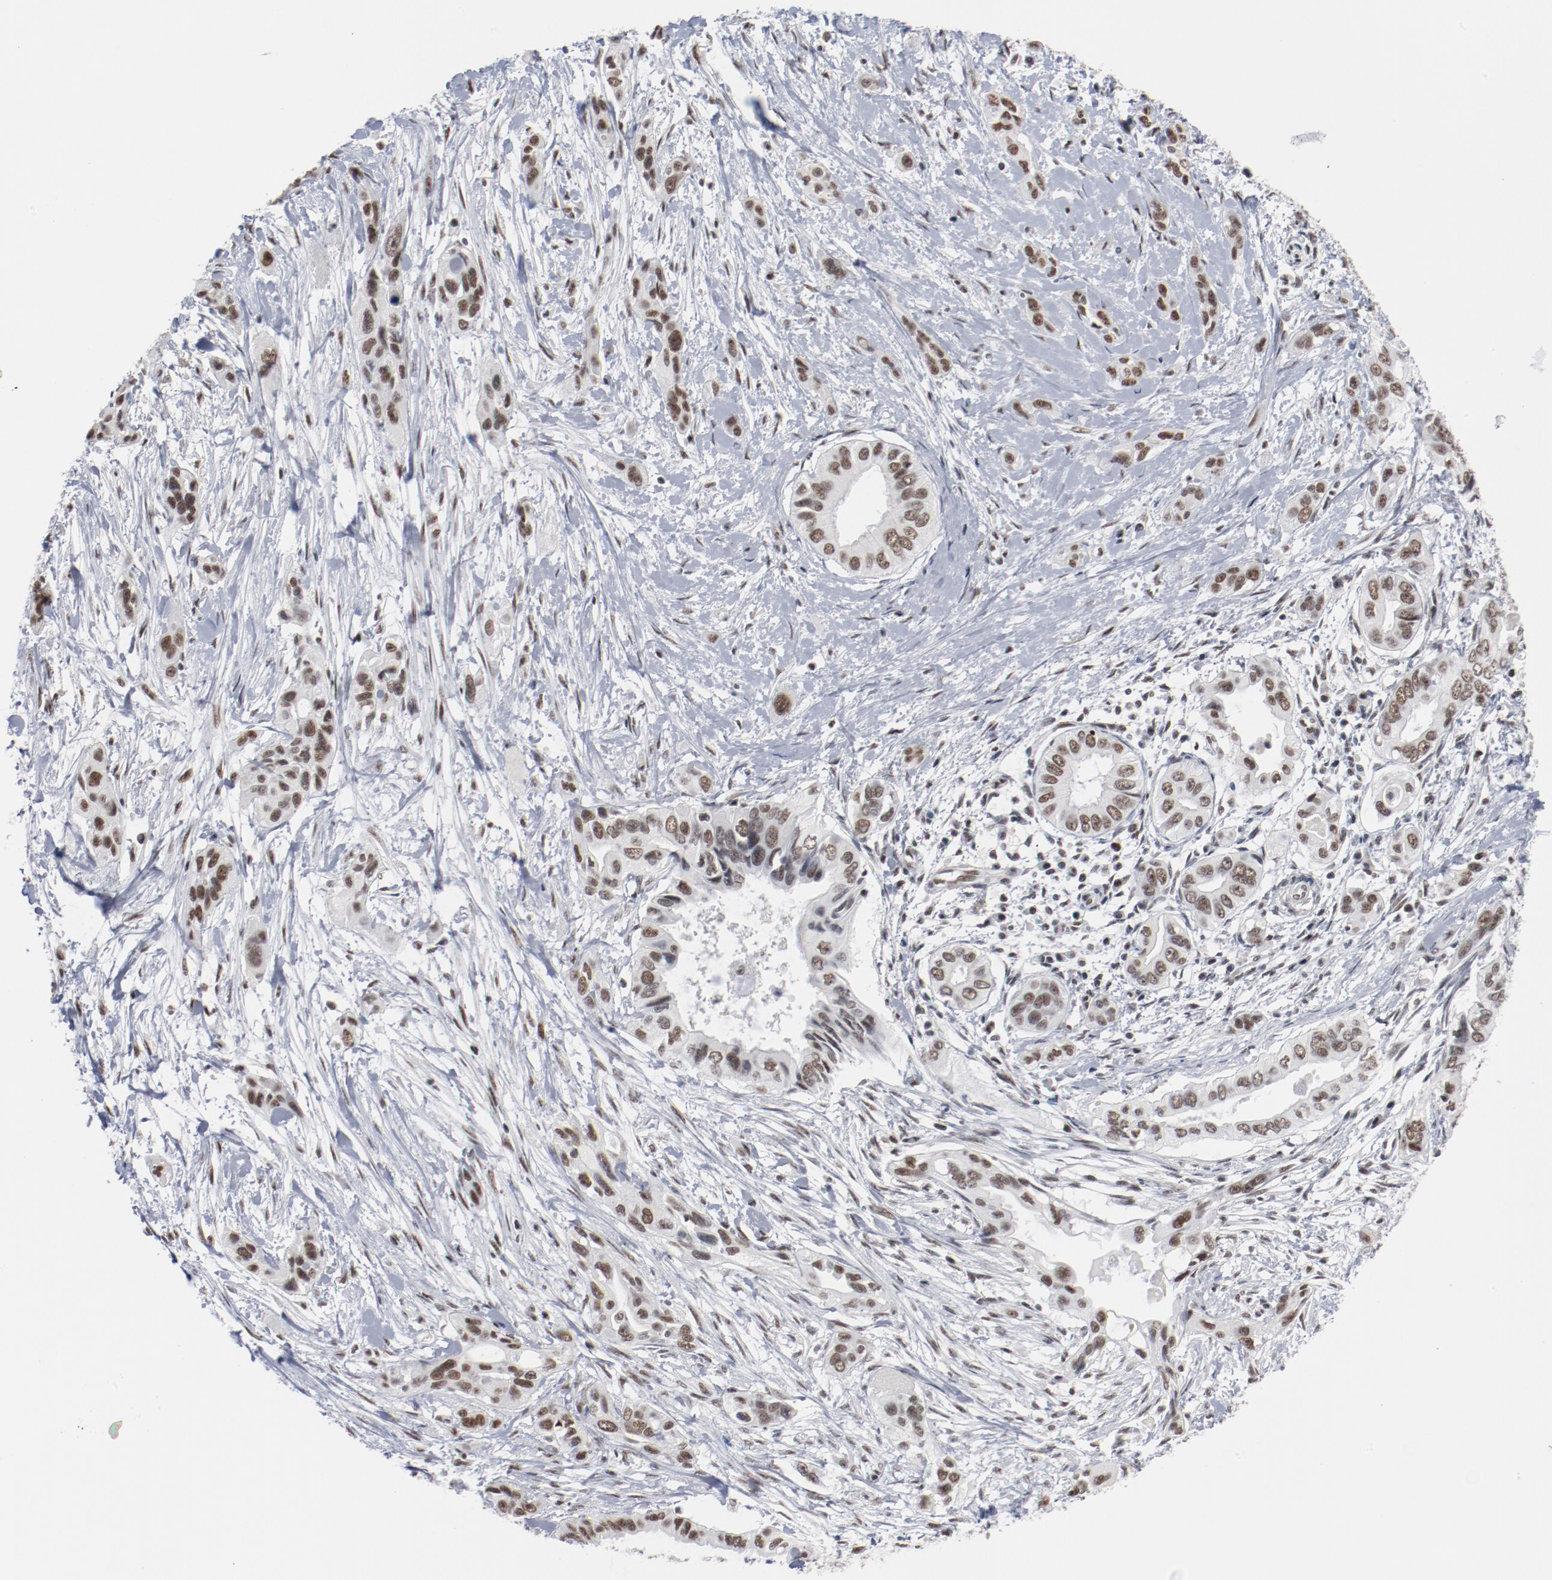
{"staining": {"intensity": "moderate", "quantity": "25%-75%", "location": "nuclear"}, "tissue": "pancreatic cancer", "cell_type": "Tumor cells", "image_type": "cancer", "snomed": [{"axis": "morphology", "description": "Adenocarcinoma, NOS"}, {"axis": "topography", "description": "Pancreas"}], "caption": "Pancreatic cancer (adenocarcinoma) tissue demonstrates moderate nuclear positivity in about 25%-75% of tumor cells, visualized by immunohistochemistry.", "gene": "BUB3", "patient": {"sex": "female", "age": 60}}